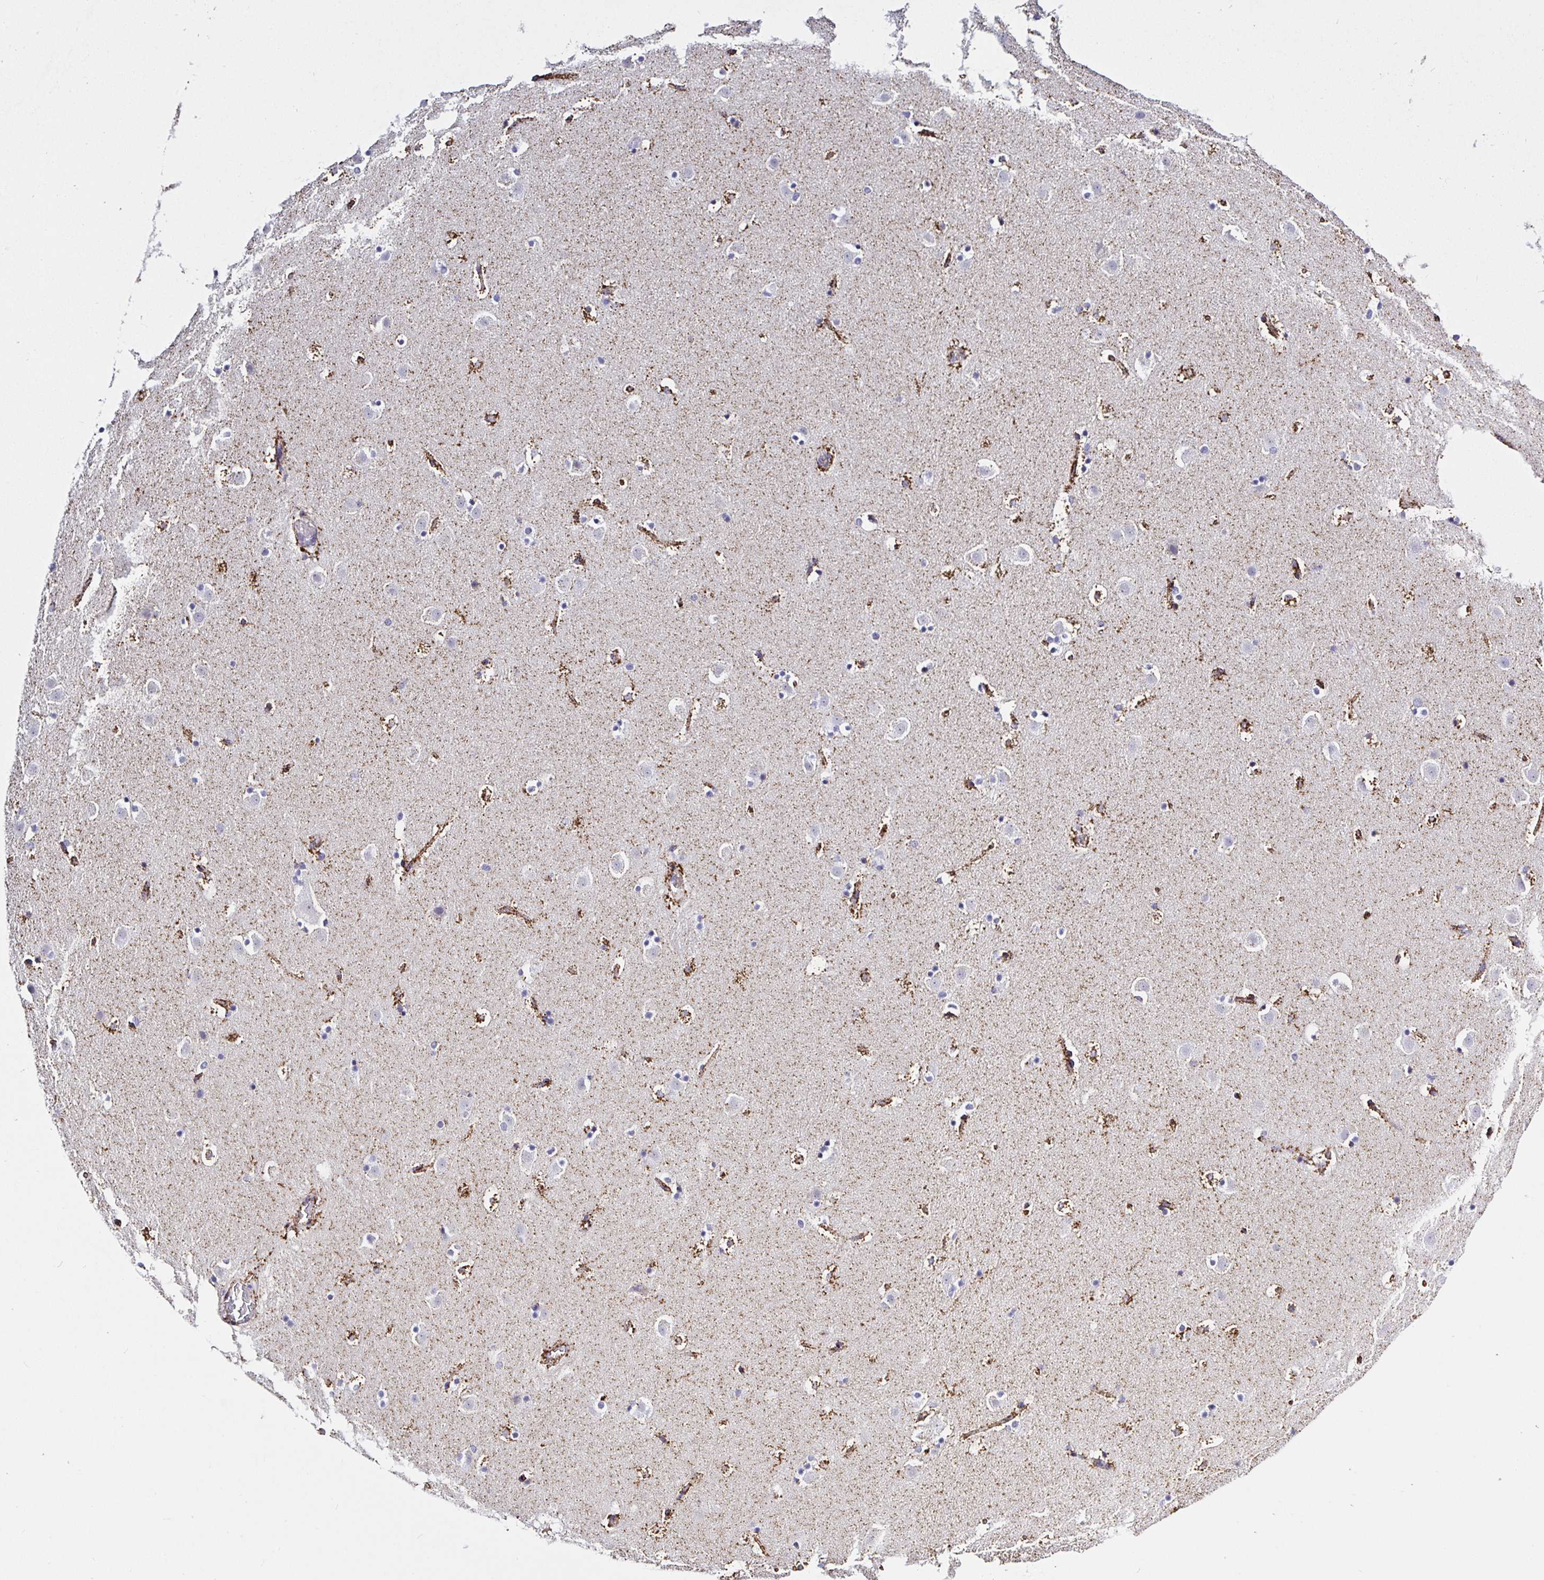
{"staining": {"intensity": "moderate", "quantity": "25%-75%", "location": "cytoplasmic/membranous"}, "tissue": "caudate", "cell_type": "Glial cells", "image_type": "normal", "snomed": [{"axis": "morphology", "description": "Normal tissue, NOS"}, {"axis": "topography", "description": "Lateral ventricle wall"}], "caption": "Benign caudate was stained to show a protein in brown. There is medium levels of moderate cytoplasmic/membranous positivity in approximately 25%-75% of glial cells. The staining is performed using DAB brown chromogen to label protein expression. The nuclei are counter-stained blue using hematoxylin.", "gene": "MAOA", "patient": {"sex": "male", "age": 37}}